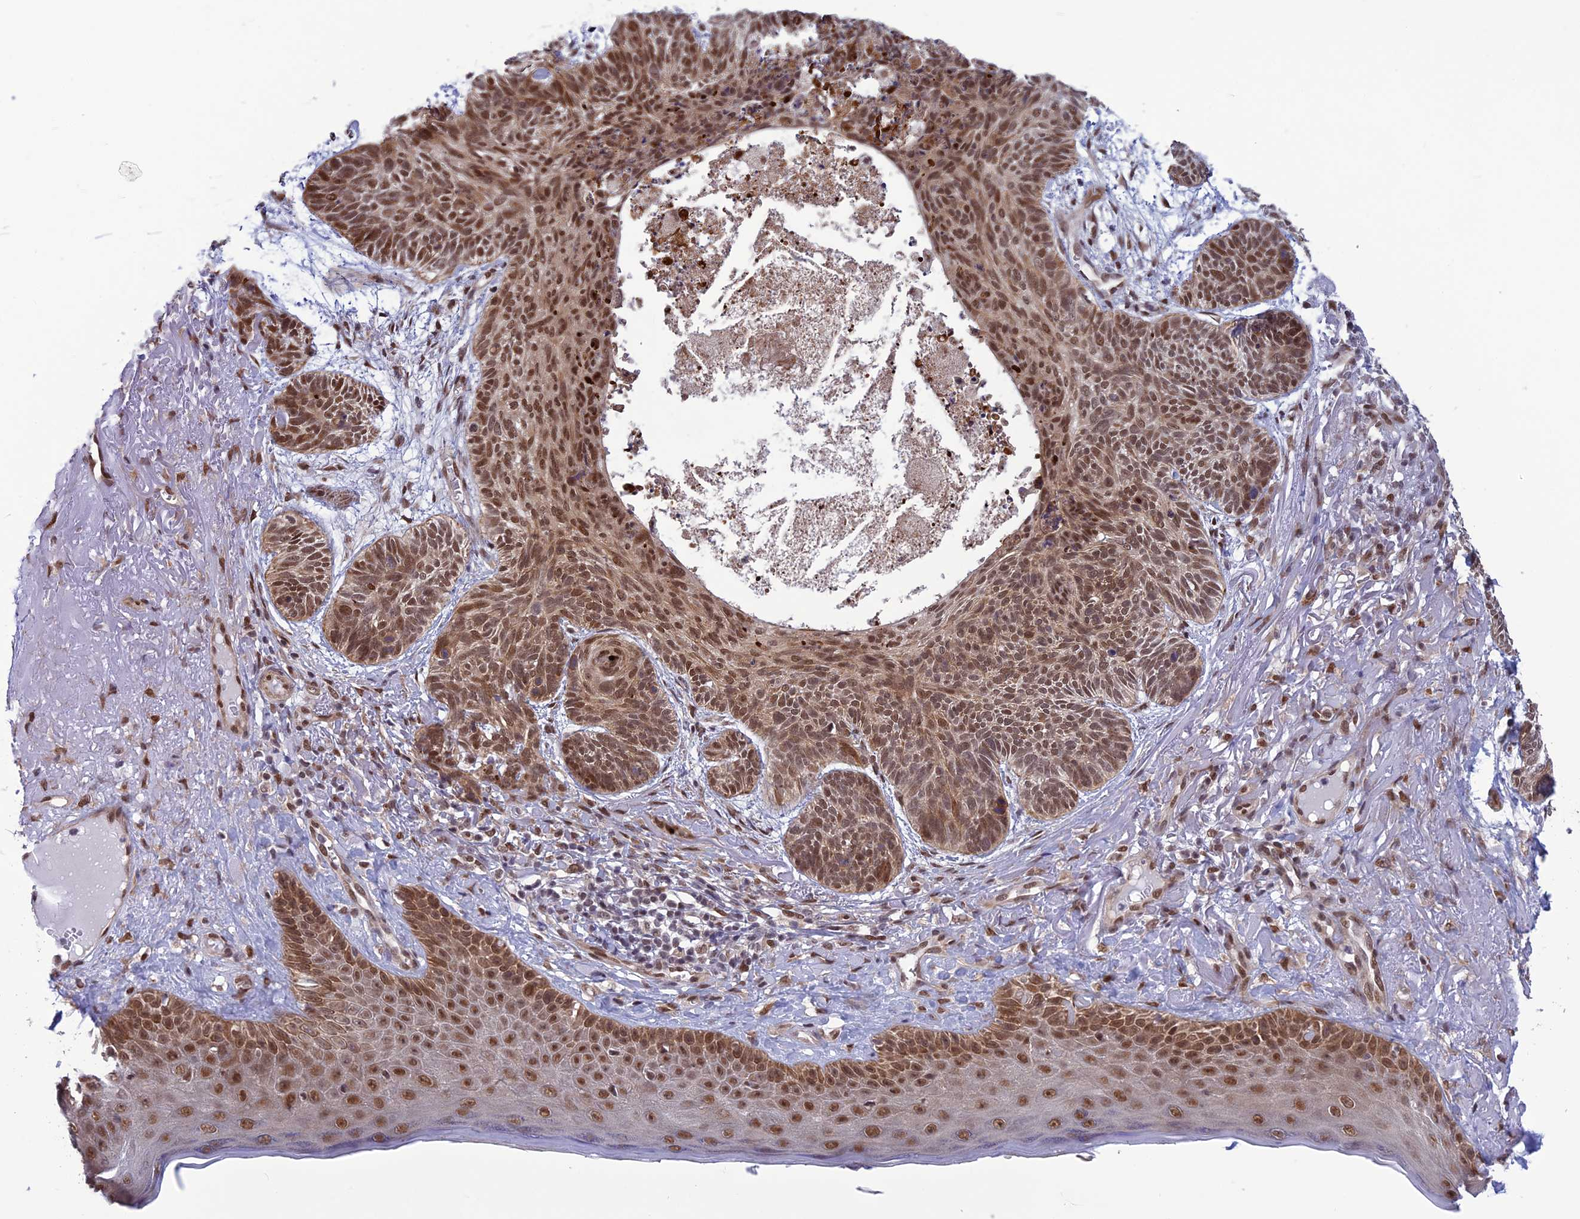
{"staining": {"intensity": "moderate", "quantity": ">75%", "location": "nuclear"}, "tissue": "skin cancer", "cell_type": "Tumor cells", "image_type": "cancer", "snomed": [{"axis": "morphology", "description": "Normal tissue, NOS"}, {"axis": "morphology", "description": "Basal cell carcinoma"}, {"axis": "topography", "description": "Skin"}], "caption": "This is a photomicrograph of IHC staining of skin cancer, which shows moderate staining in the nuclear of tumor cells.", "gene": "RTRAF", "patient": {"sex": "male", "age": 66}}